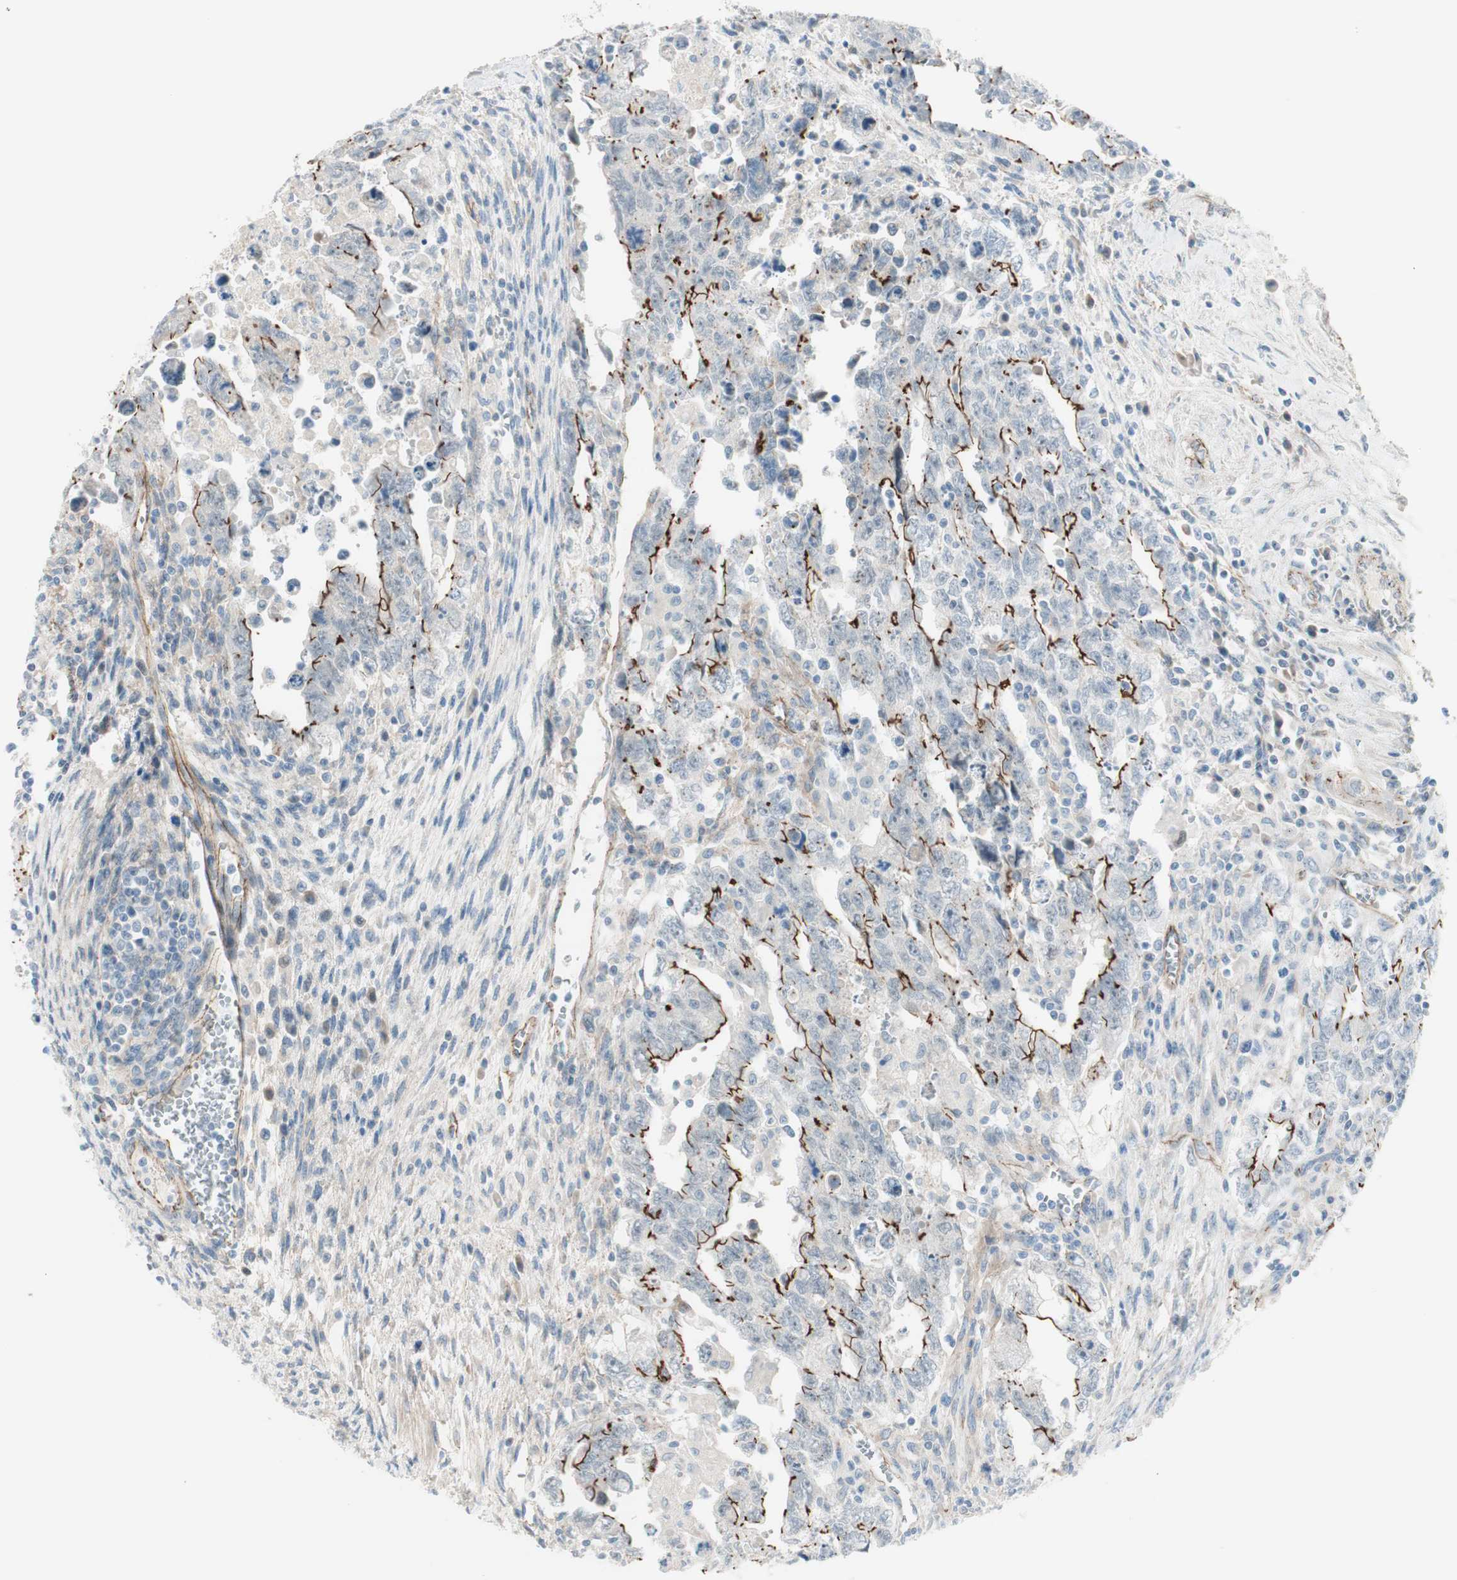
{"staining": {"intensity": "moderate", "quantity": "25%-75%", "location": "cytoplasmic/membranous"}, "tissue": "testis cancer", "cell_type": "Tumor cells", "image_type": "cancer", "snomed": [{"axis": "morphology", "description": "Carcinoma, Embryonal, NOS"}, {"axis": "topography", "description": "Testis"}], "caption": "Testis cancer tissue exhibits moderate cytoplasmic/membranous positivity in approximately 25%-75% of tumor cells (Brightfield microscopy of DAB IHC at high magnification).", "gene": "TJP1", "patient": {"sex": "male", "age": 28}}